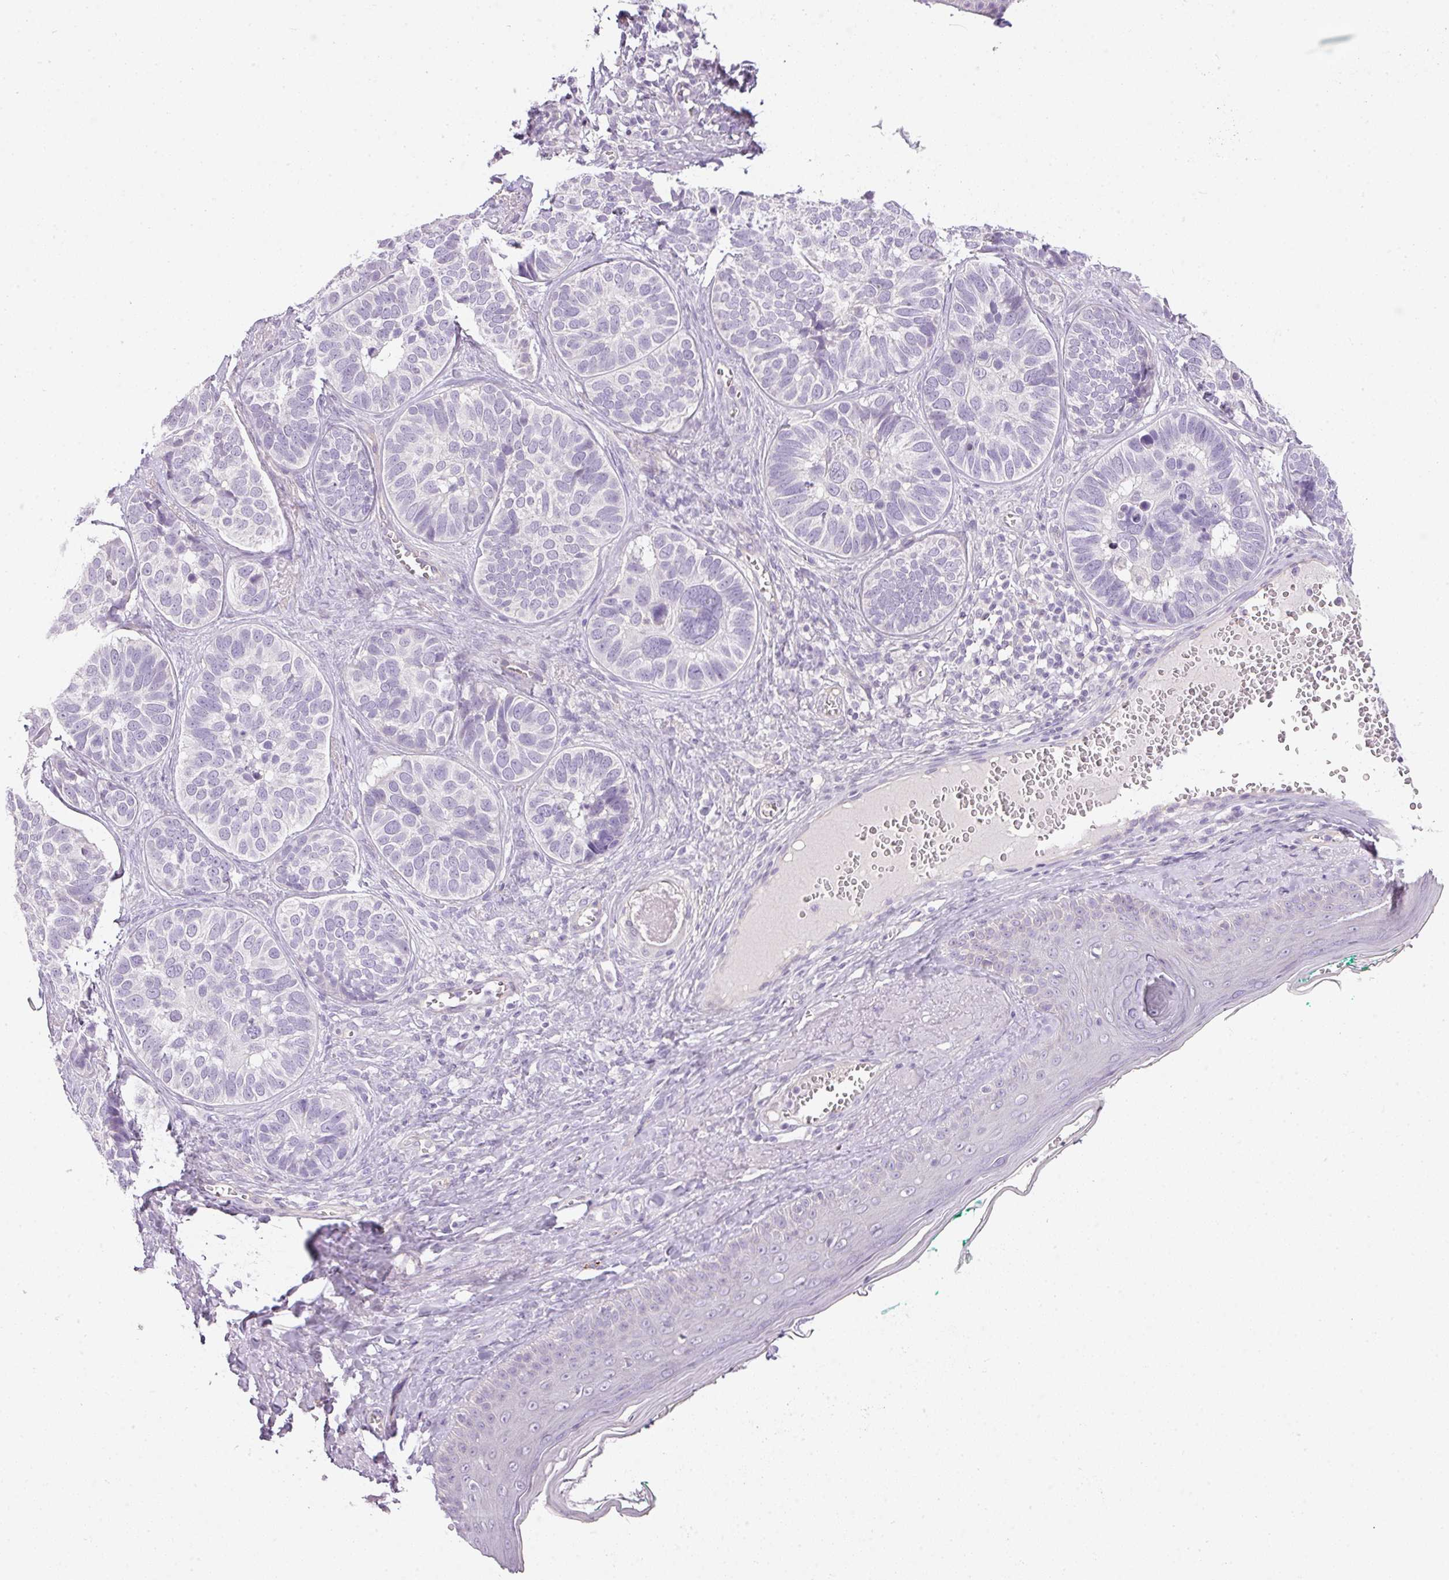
{"staining": {"intensity": "negative", "quantity": "none", "location": "none"}, "tissue": "skin cancer", "cell_type": "Tumor cells", "image_type": "cancer", "snomed": [{"axis": "morphology", "description": "Basal cell carcinoma"}, {"axis": "topography", "description": "Skin"}], "caption": "Basal cell carcinoma (skin) stained for a protein using immunohistochemistry (IHC) displays no positivity tumor cells.", "gene": "RAX2", "patient": {"sex": "male", "age": 62}}